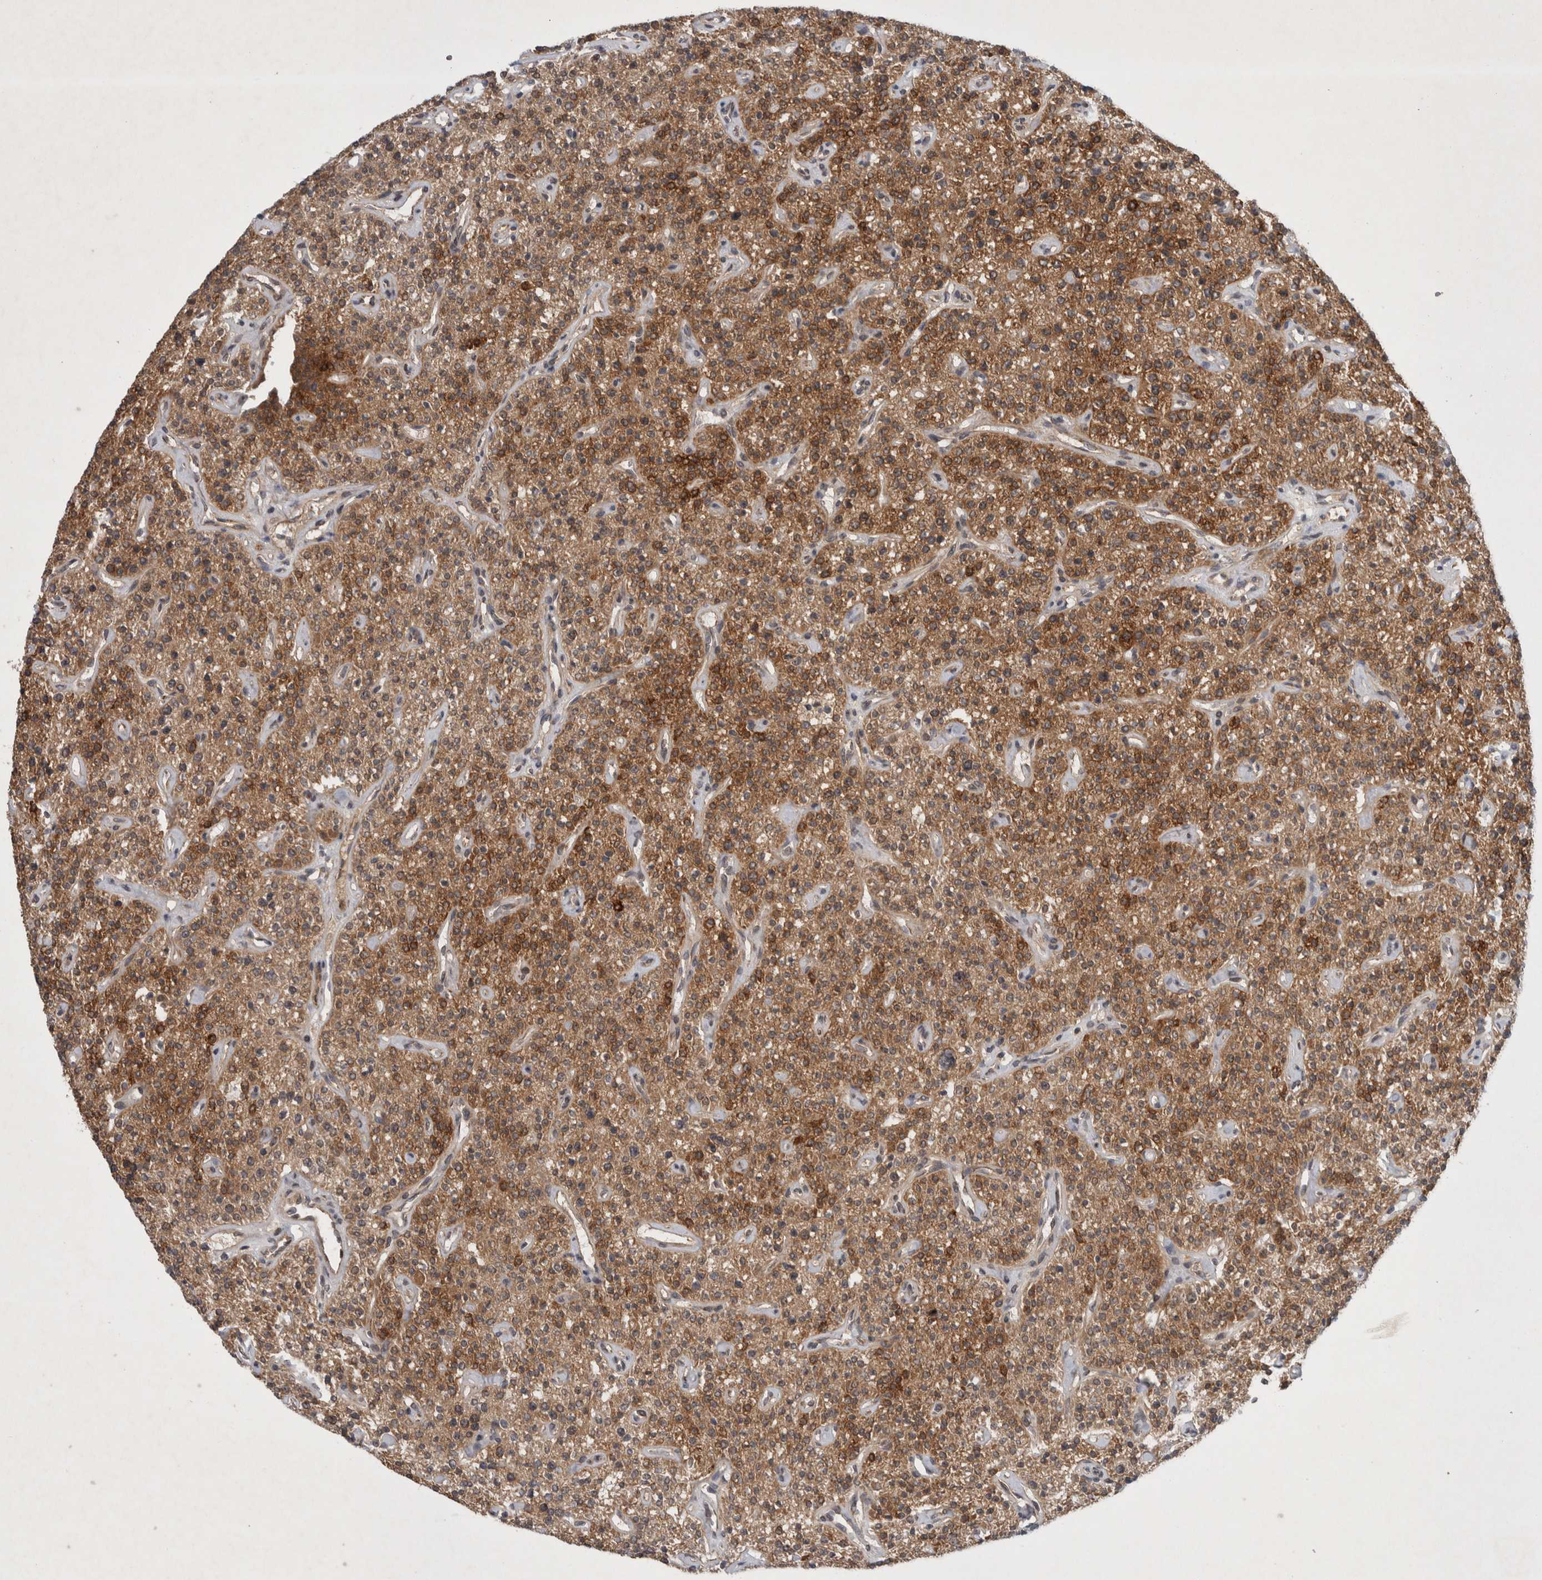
{"staining": {"intensity": "strong", "quantity": ">75%", "location": "cytoplasmic/membranous"}, "tissue": "parathyroid gland", "cell_type": "Glandular cells", "image_type": "normal", "snomed": [{"axis": "morphology", "description": "Normal tissue, NOS"}, {"axis": "topography", "description": "Parathyroid gland"}], "caption": "IHC of unremarkable parathyroid gland shows high levels of strong cytoplasmic/membranous positivity in approximately >75% of glandular cells.", "gene": "PDCD2", "patient": {"sex": "male", "age": 46}}